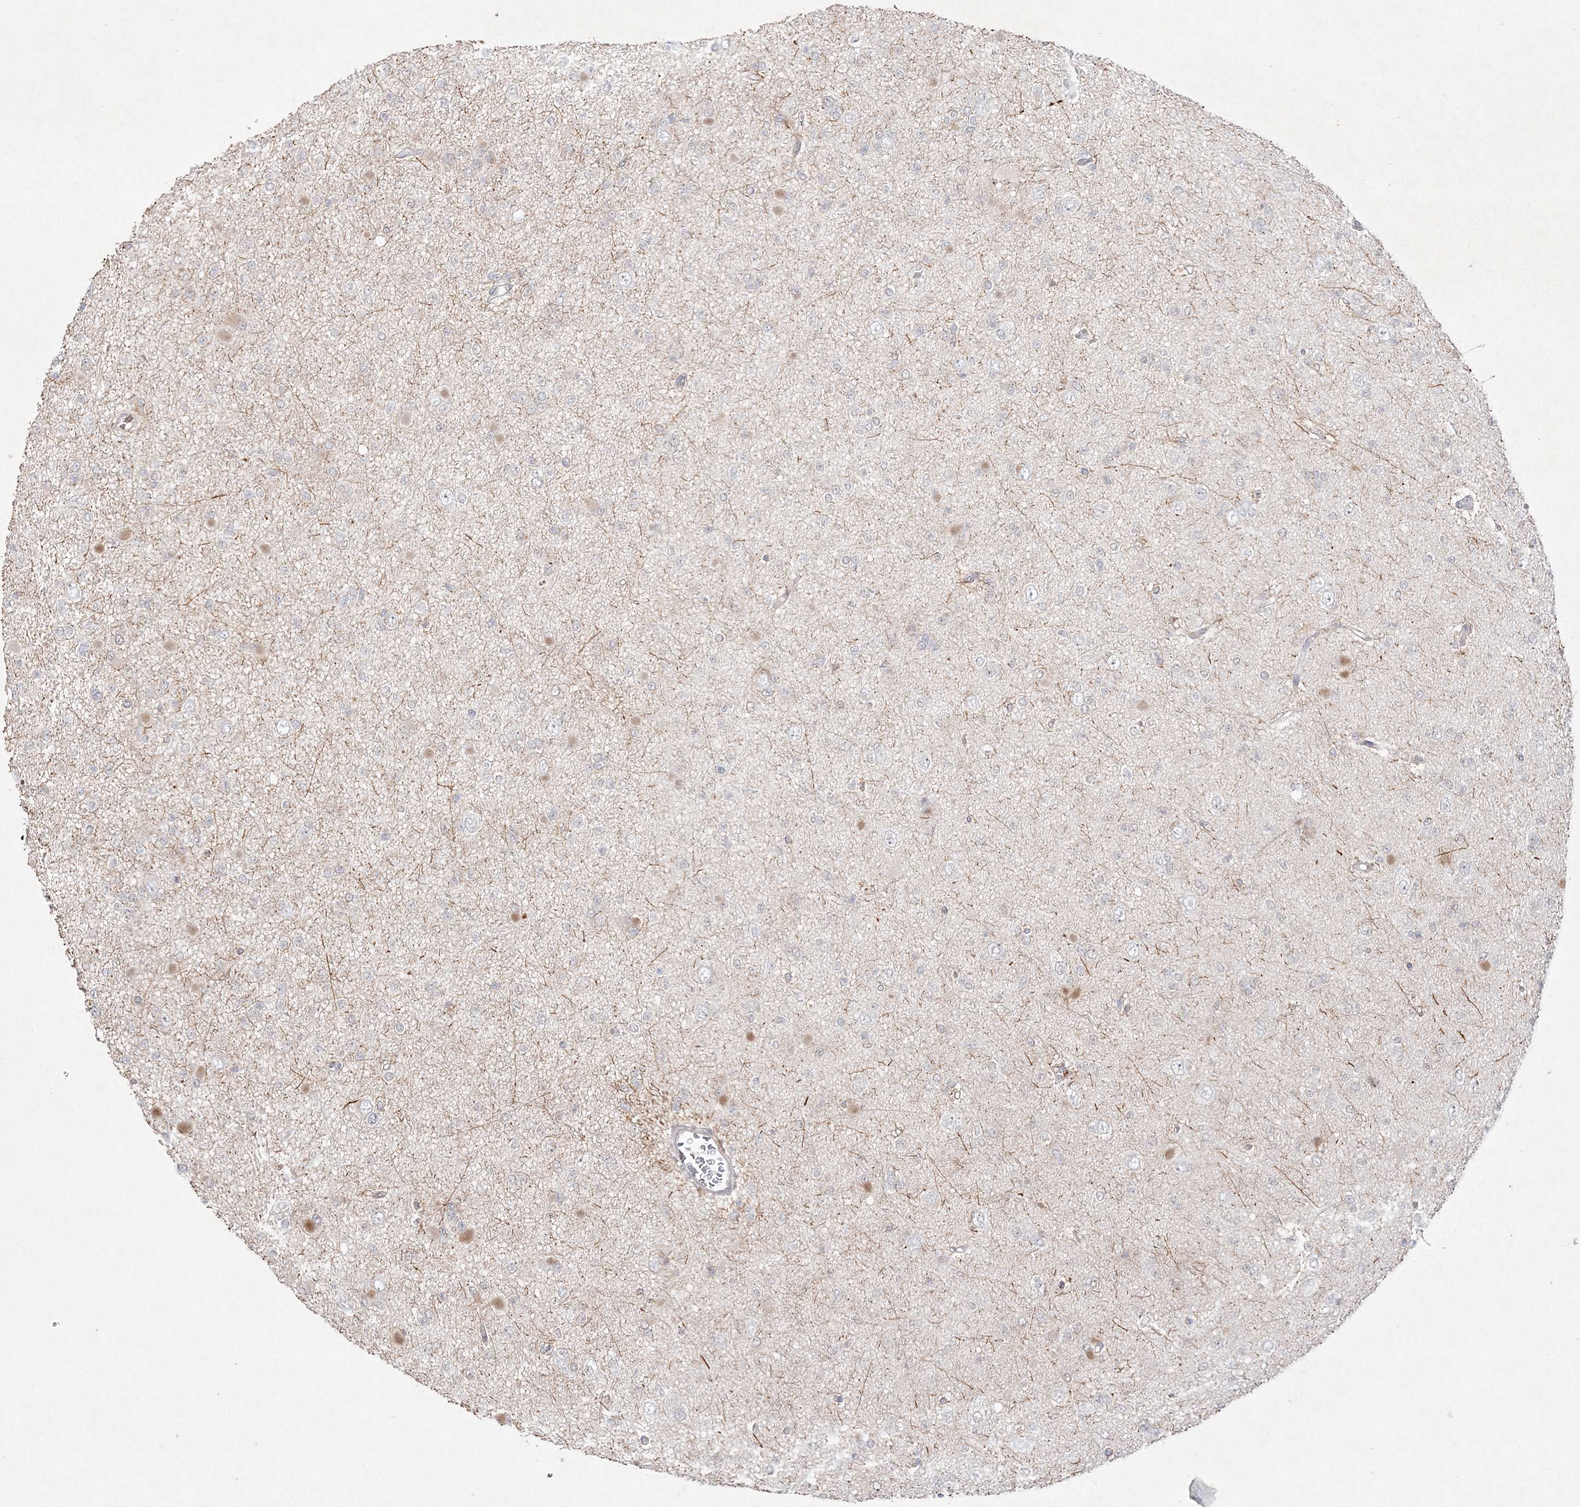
{"staining": {"intensity": "negative", "quantity": "none", "location": "none"}, "tissue": "glioma", "cell_type": "Tumor cells", "image_type": "cancer", "snomed": [{"axis": "morphology", "description": "Glioma, malignant, Low grade"}, {"axis": "topography", "description": "Brain"}], "caption": "Low-grade glioma (malignant) was stained to show a protein in brown. There is no significant positivity in tumor cells.", "gene": "CLNK", "patient": {"sex": "female", "age": 22}}